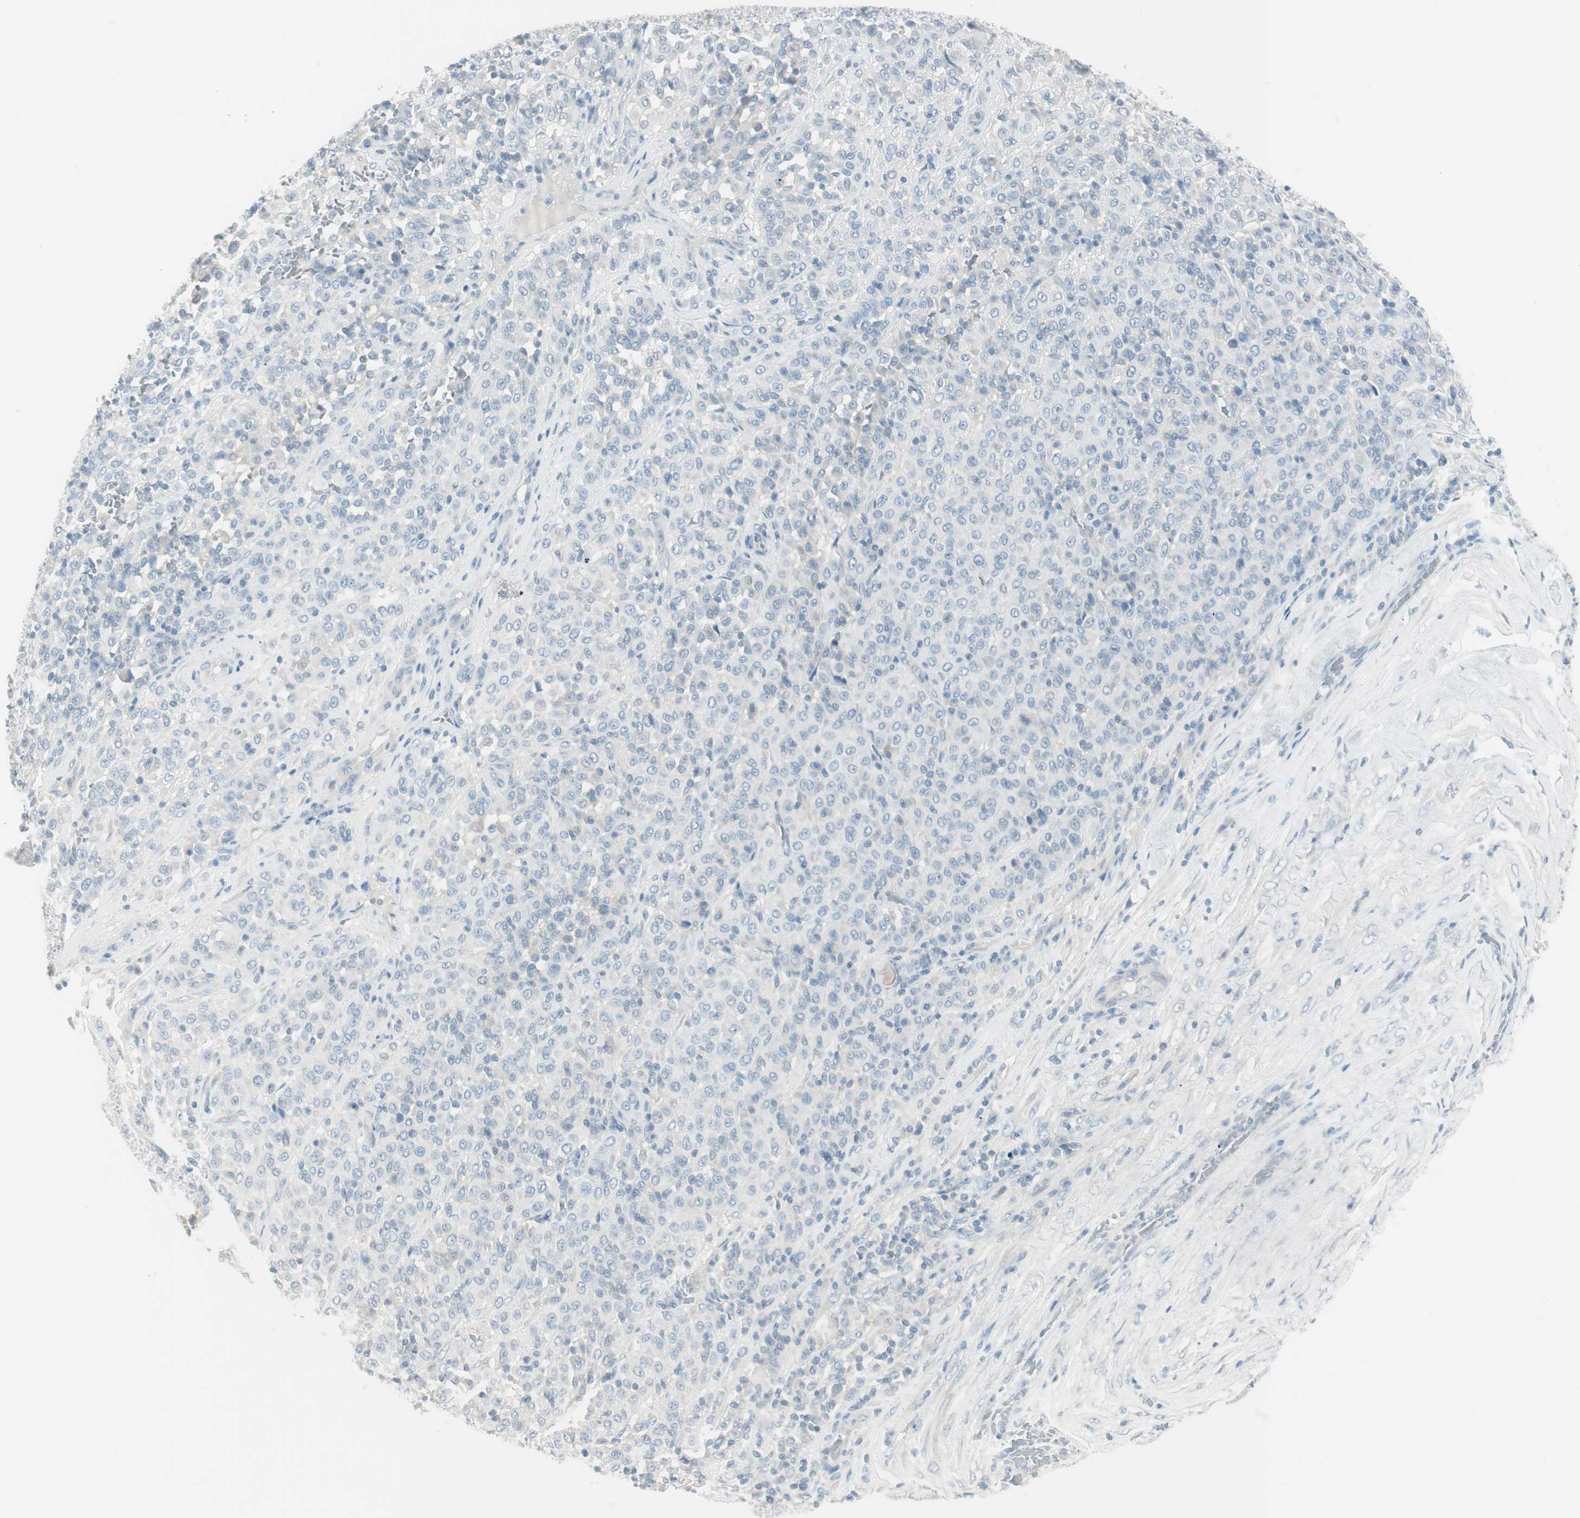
{"staining": {"intensity": "weak", "quantity": "<25%", "location": "cytoplasmic/membranous"}, "tissue": "melanoma", "cell_type": "Tumor cells", "image_type": "cancer", "snomed": [{"axis": "morphology", "description": "Malignant melanoma, Metastatic site"}, {"axis": "topography", "description": "Pancreas"}], "caption": "Immunohistochemistry (IHC) image of neoplastic tissue: melanoma stained with DAB exhibits no significant protein positivity in tumor cells.", "gene": "ITLN2", "patient": {"sex": "female", "age": 30}}